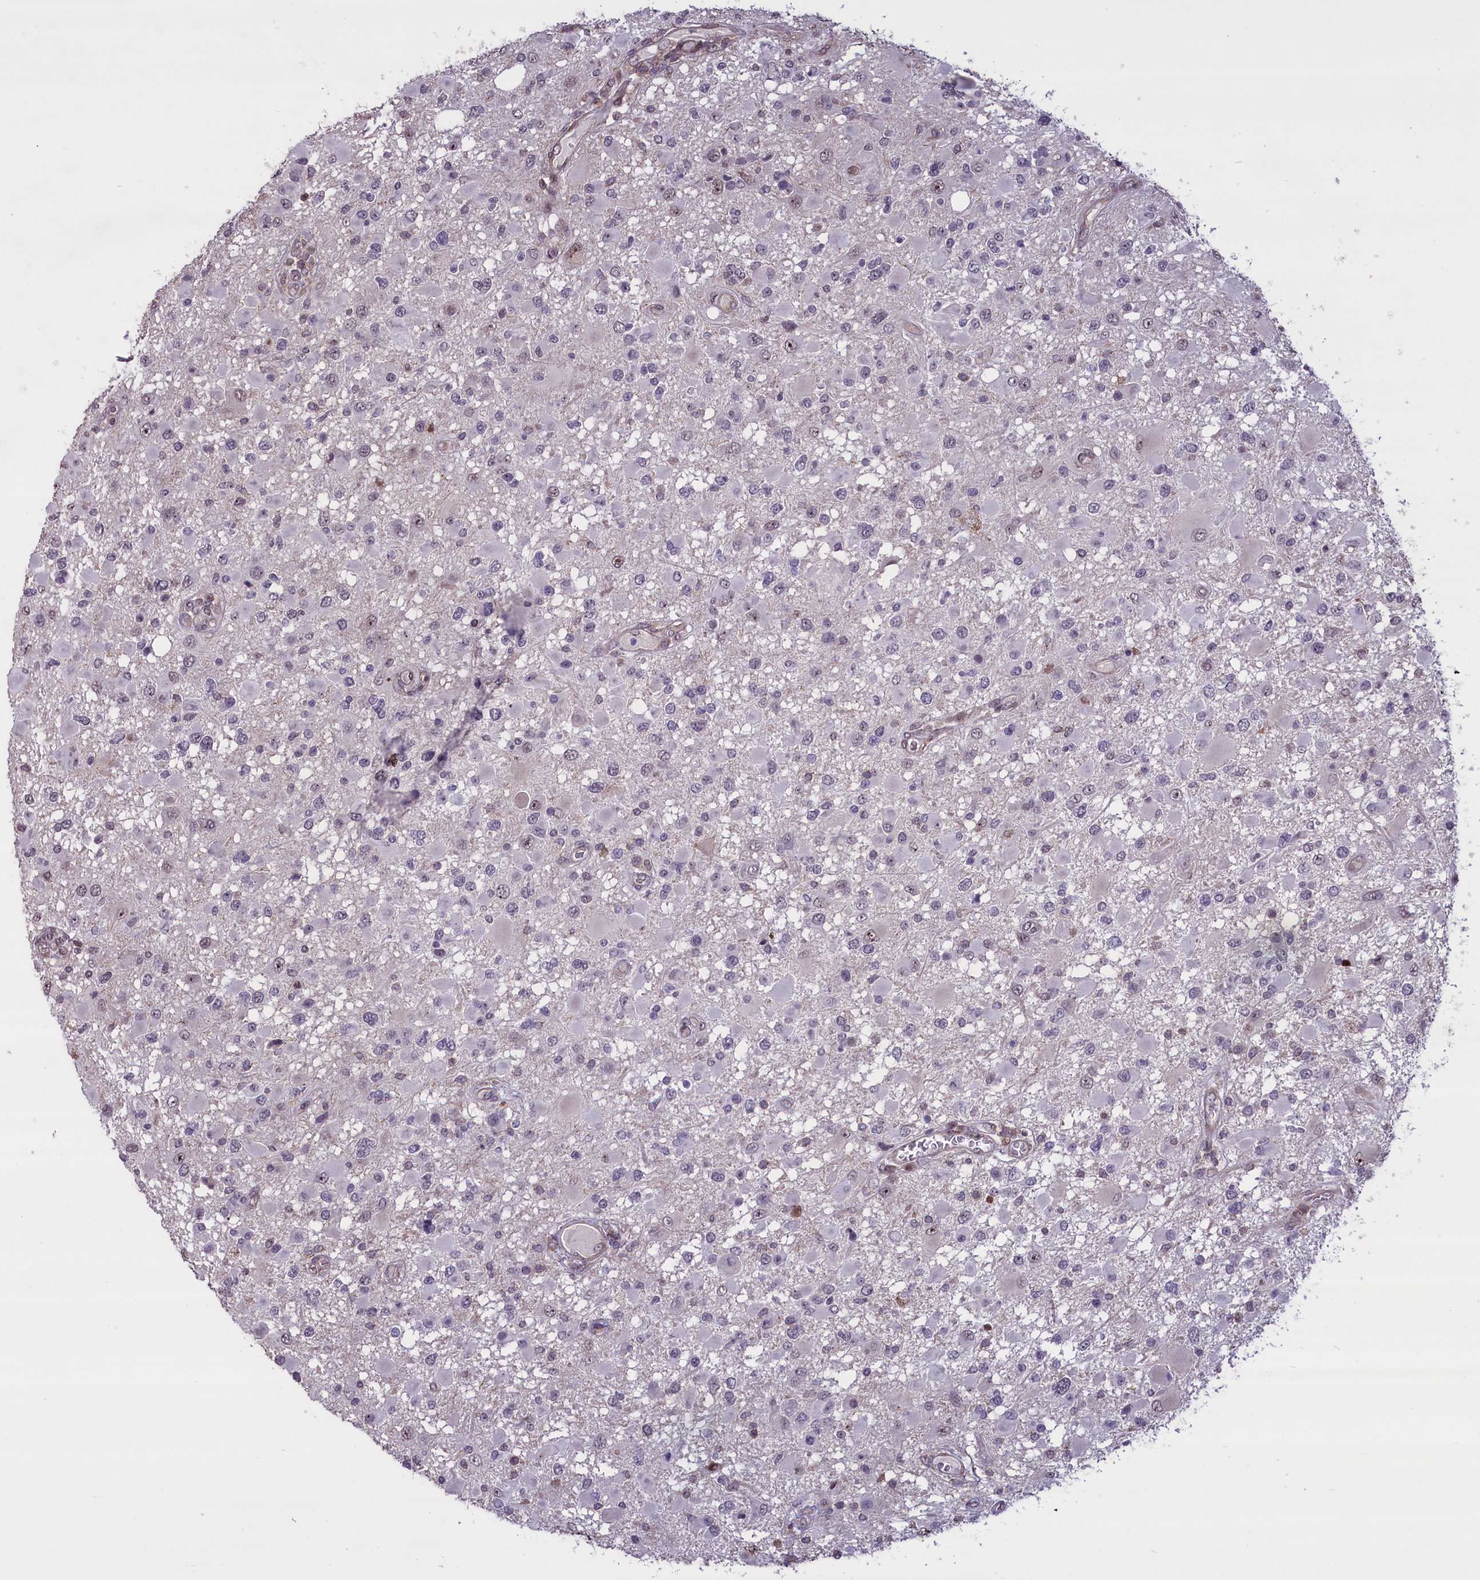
{"staining": {"intensity": "negative", "quantity": "none", "location": "none"}, "tissue": "glioma", "cell_type": "Tumor cells", "image_type": "cancer", "snomed": [{"axis": "morphology", "description": "Glioma, malignant, High grade"}, {"axis": "topography", "description": "Brain"}], "caption": "Image shows no significant protein positivity in tumor cells of malignant glioma (high-grade). Brightfield microscopy of IHC stained with DAB (brown) and hematoxylin (blue), captured at high magnification.", "gene": "SHFL", "patient": {"sex": "male", "age": 53}}